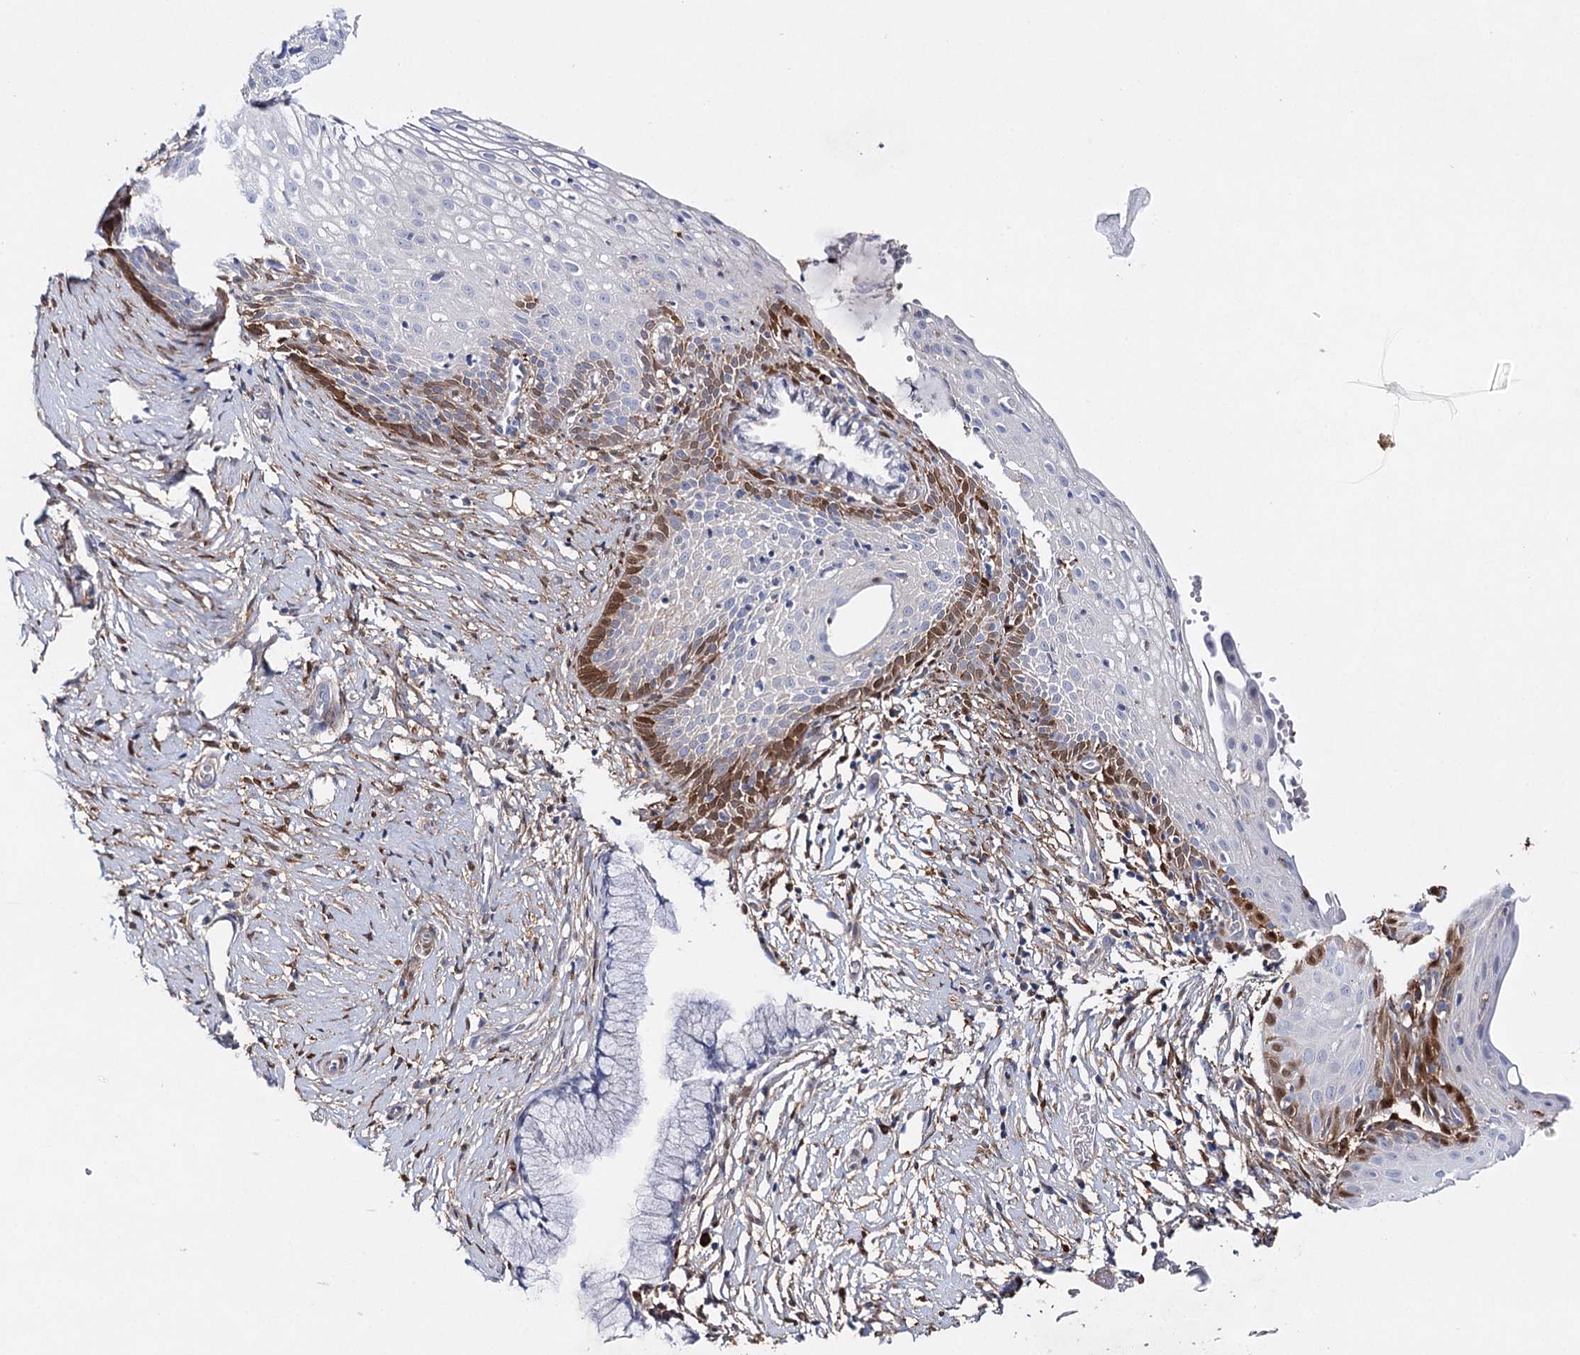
{"staining": {"intensity": "negative", "quantity": "none", "location": "none"}, "tissue": "cervix", "cell_type": "Glandular cells", "image_type": "normal", "snomed": [{"axis": "morphology", "description": "Normal tissue, NOS"}, {"axis": "topography", "description": "Cervix"}], "caption": "IHC of unremarkable human cervix reveals no staining in glandular cells. (Stains: DAB immunohistochemistry with hematoxylin counter stain, Microscopy: brightfield microscopy at high magnification).", "gene": "CFAP46", "patient": {"sex": "female", "age": 33}}